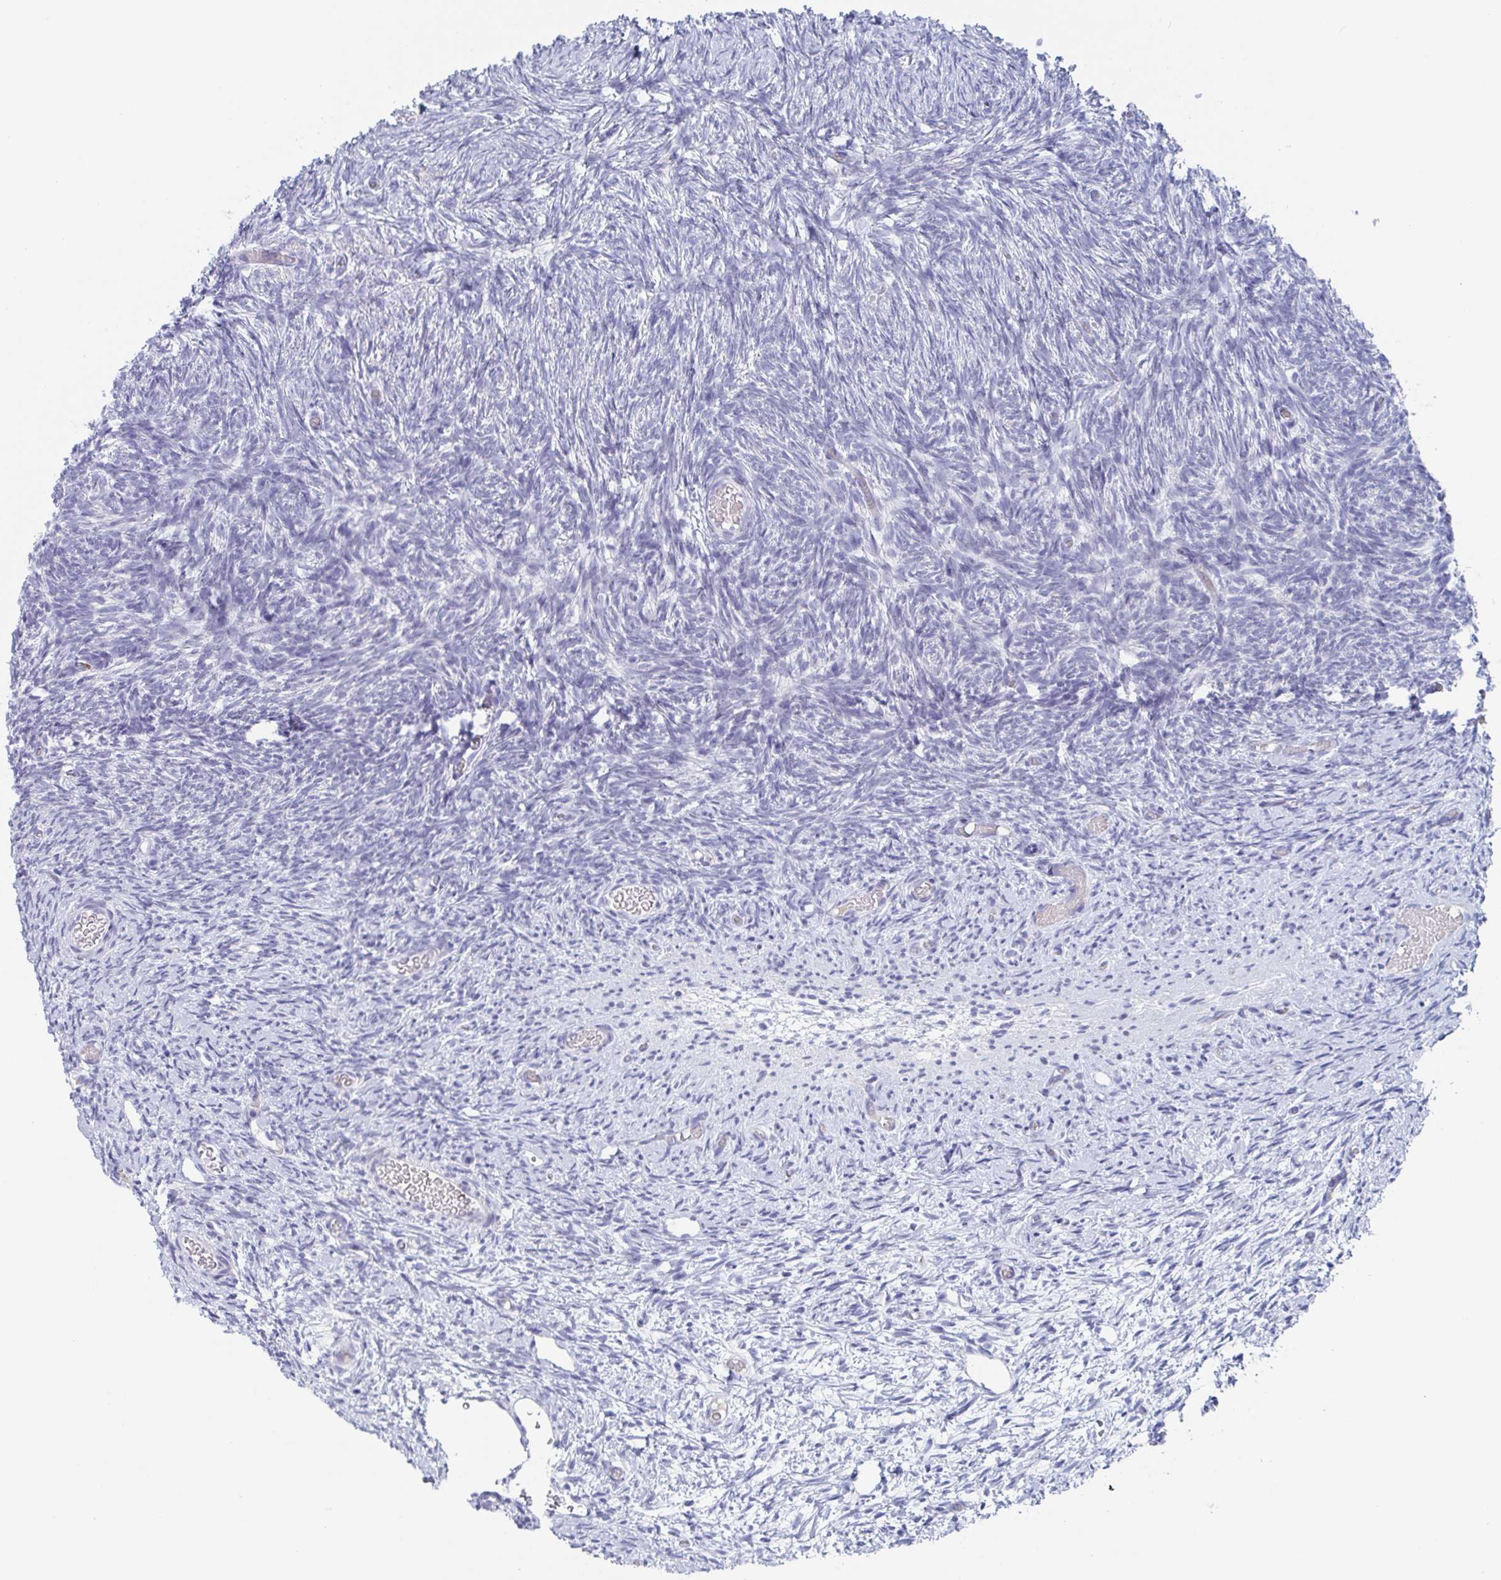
{"staining": {"intensity": "negative", "quantity": "none", "location": "none"}, "tissue": "ovary", "cell_type": "Follicle cells", "image_type": "normal", "snomed": [{"axis": "morphology", "description": "Normal tissue, NOS"}, {"axis": "topography", "description": "Ovary"}], "caption": "Protein analysis of unremarkable ovary displays no significant expression in follicle cells.", "gene": "NT5C3B", "patient": {"sex": "female", "age": 39}}